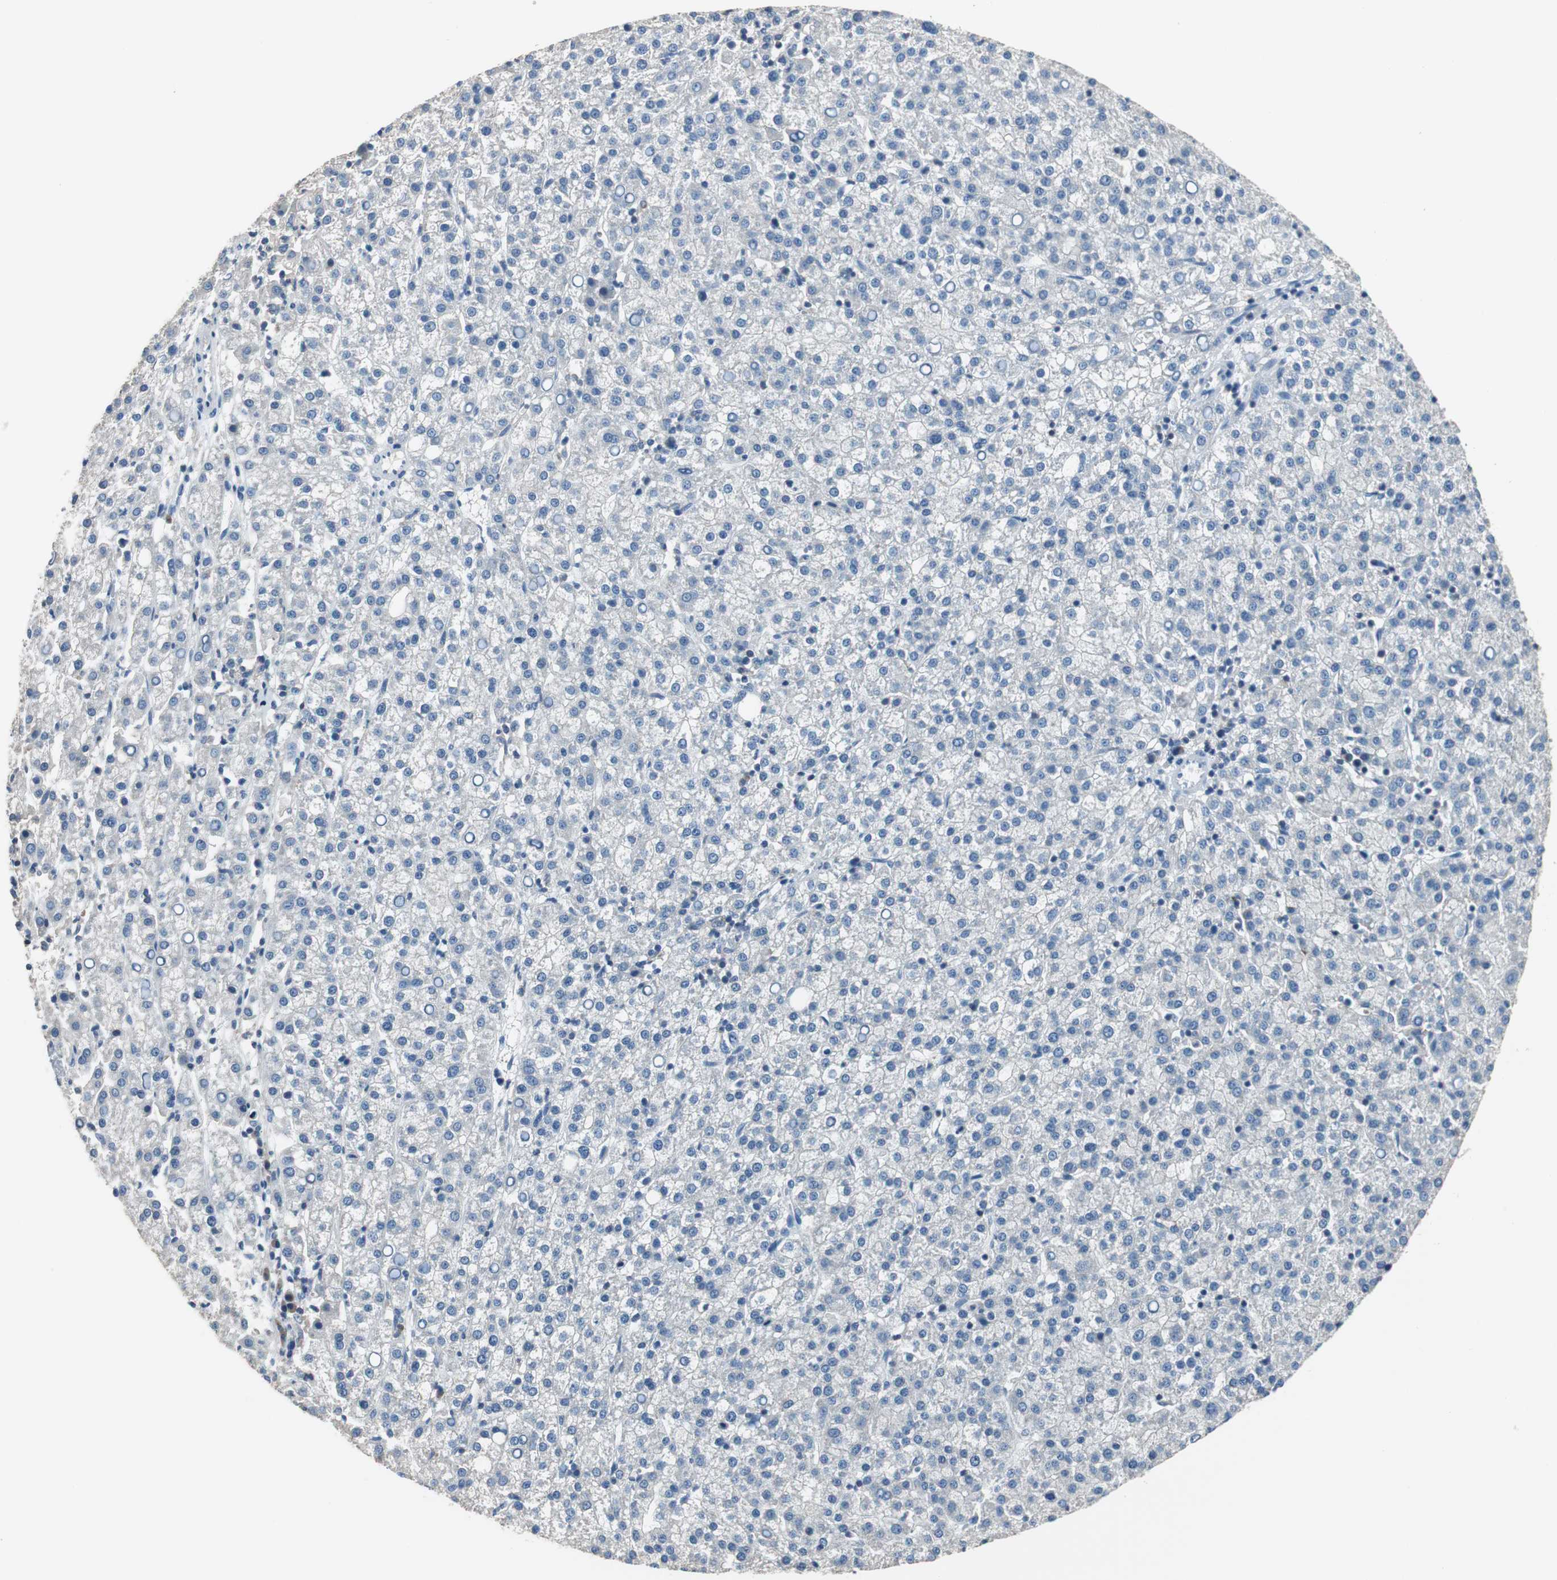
{"staining": {"intensity": "negative", "quantity": "none", "location": "none"}, "tissue": "liver cancer", "cell_type": "Tumor cells", "image_type": "cancer", "snomed": [{"axis": "morphology", "description": "Carcinoma, Hepatocellular, NOS"}, {"axis": "topography", "description": "Liver"}], "caption": "This is an immunohistochemistry (IHC) photomicrograph of liver hepatocellular carcinoma. There is no staining in tumor cells.", "gene": "PRKCA", "patient": {"sex": "female", "age": 58}}